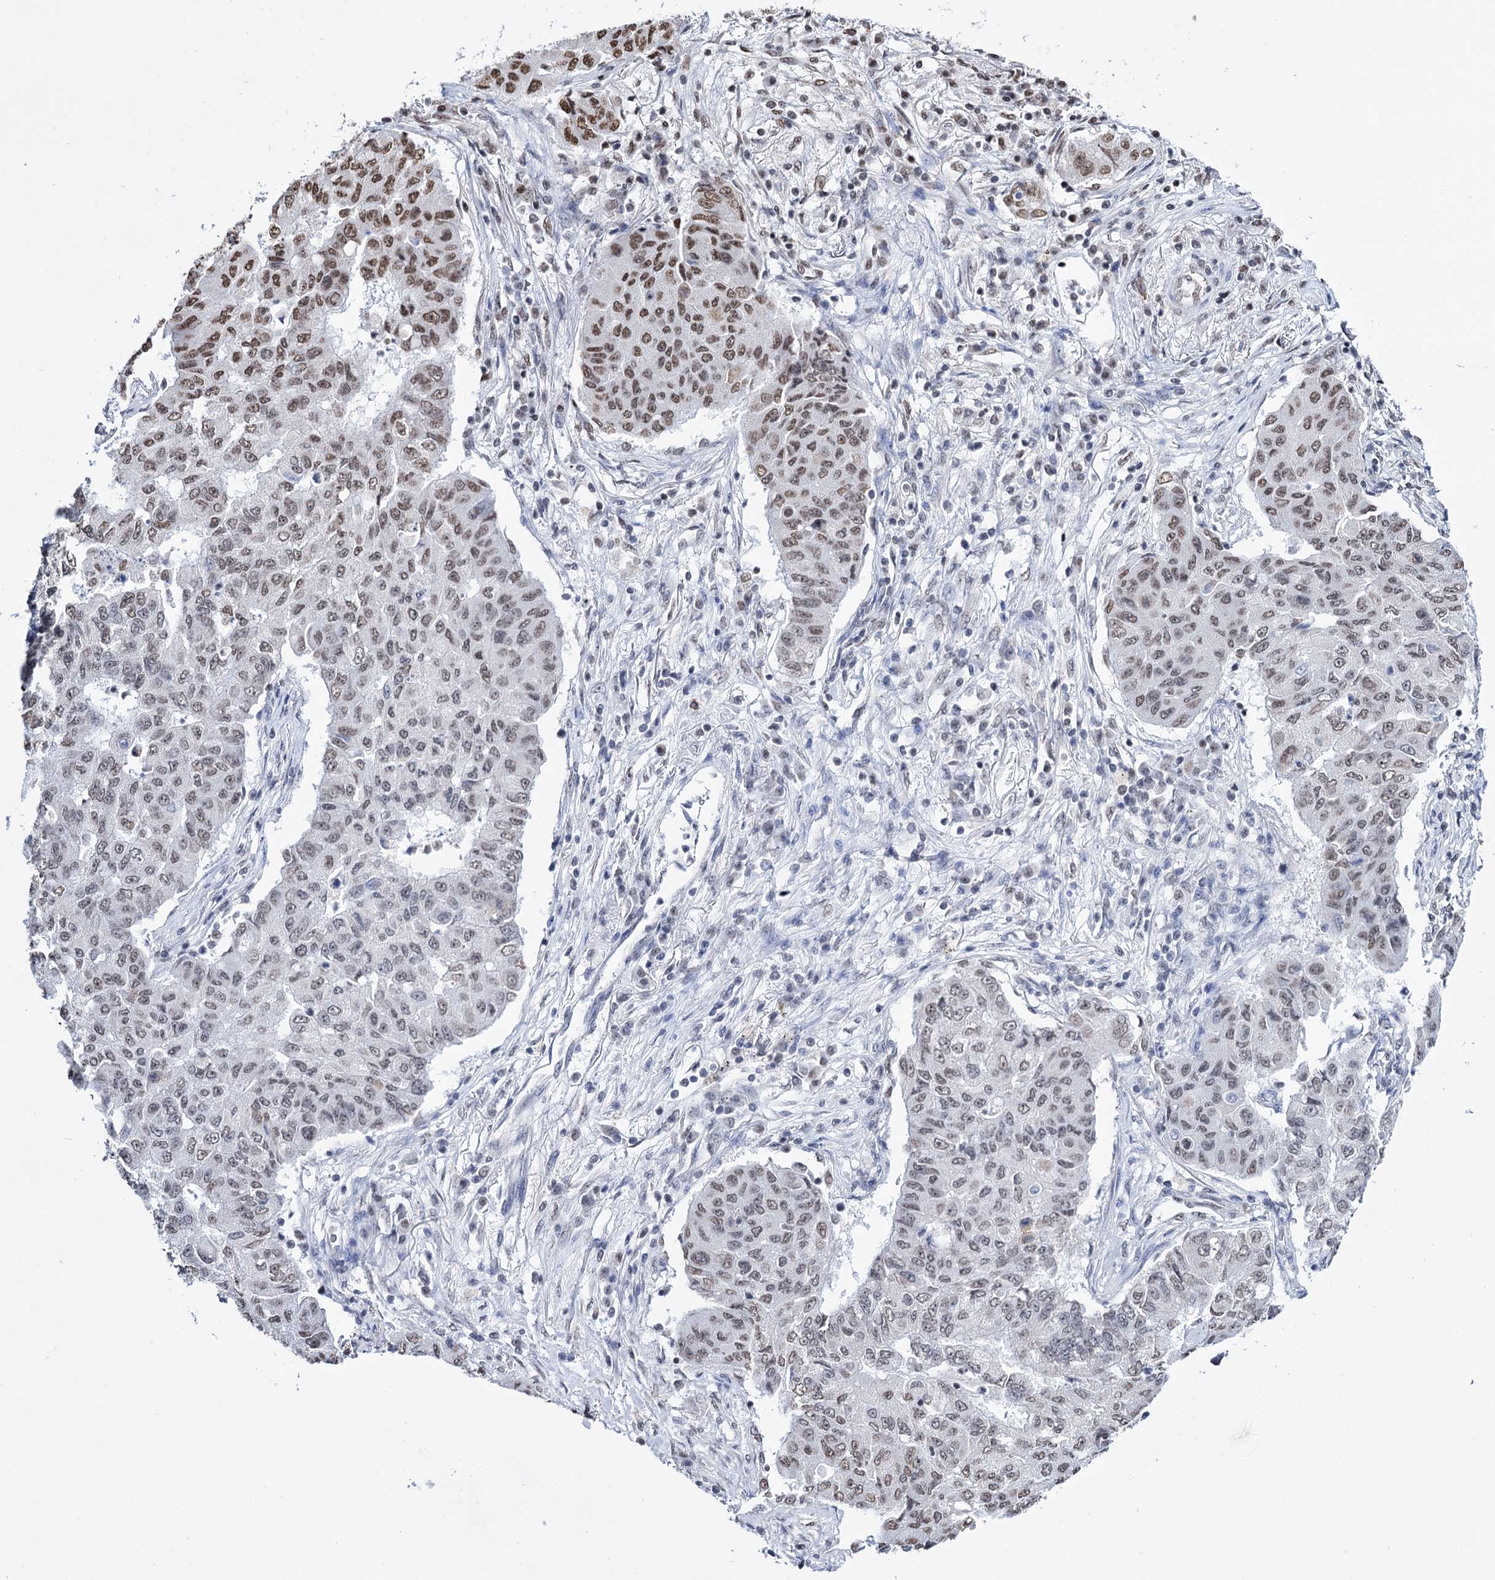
{"staining": {"intensity": "moderate", "quantity": "25%-75%", "location": "nuclear"}, "tissue": "lung cancer", "cell_type": "Tumor cells", "image_type": "cancer", "snomed": [{"axis": "morphology", "description": "Squamous cell carcinoma, NOS"}, {"axis": "topography", "description": "Lung"}], "caption": "A photomicrograph showing moderate nuclear positivity in approximately 25%-75% of tumor cells in lung squamous cell carcinoma, as visualized by brown immunohistochemical staining.", "gene": "ABHD10", "patient": {"sex": "male", "age": 74}}